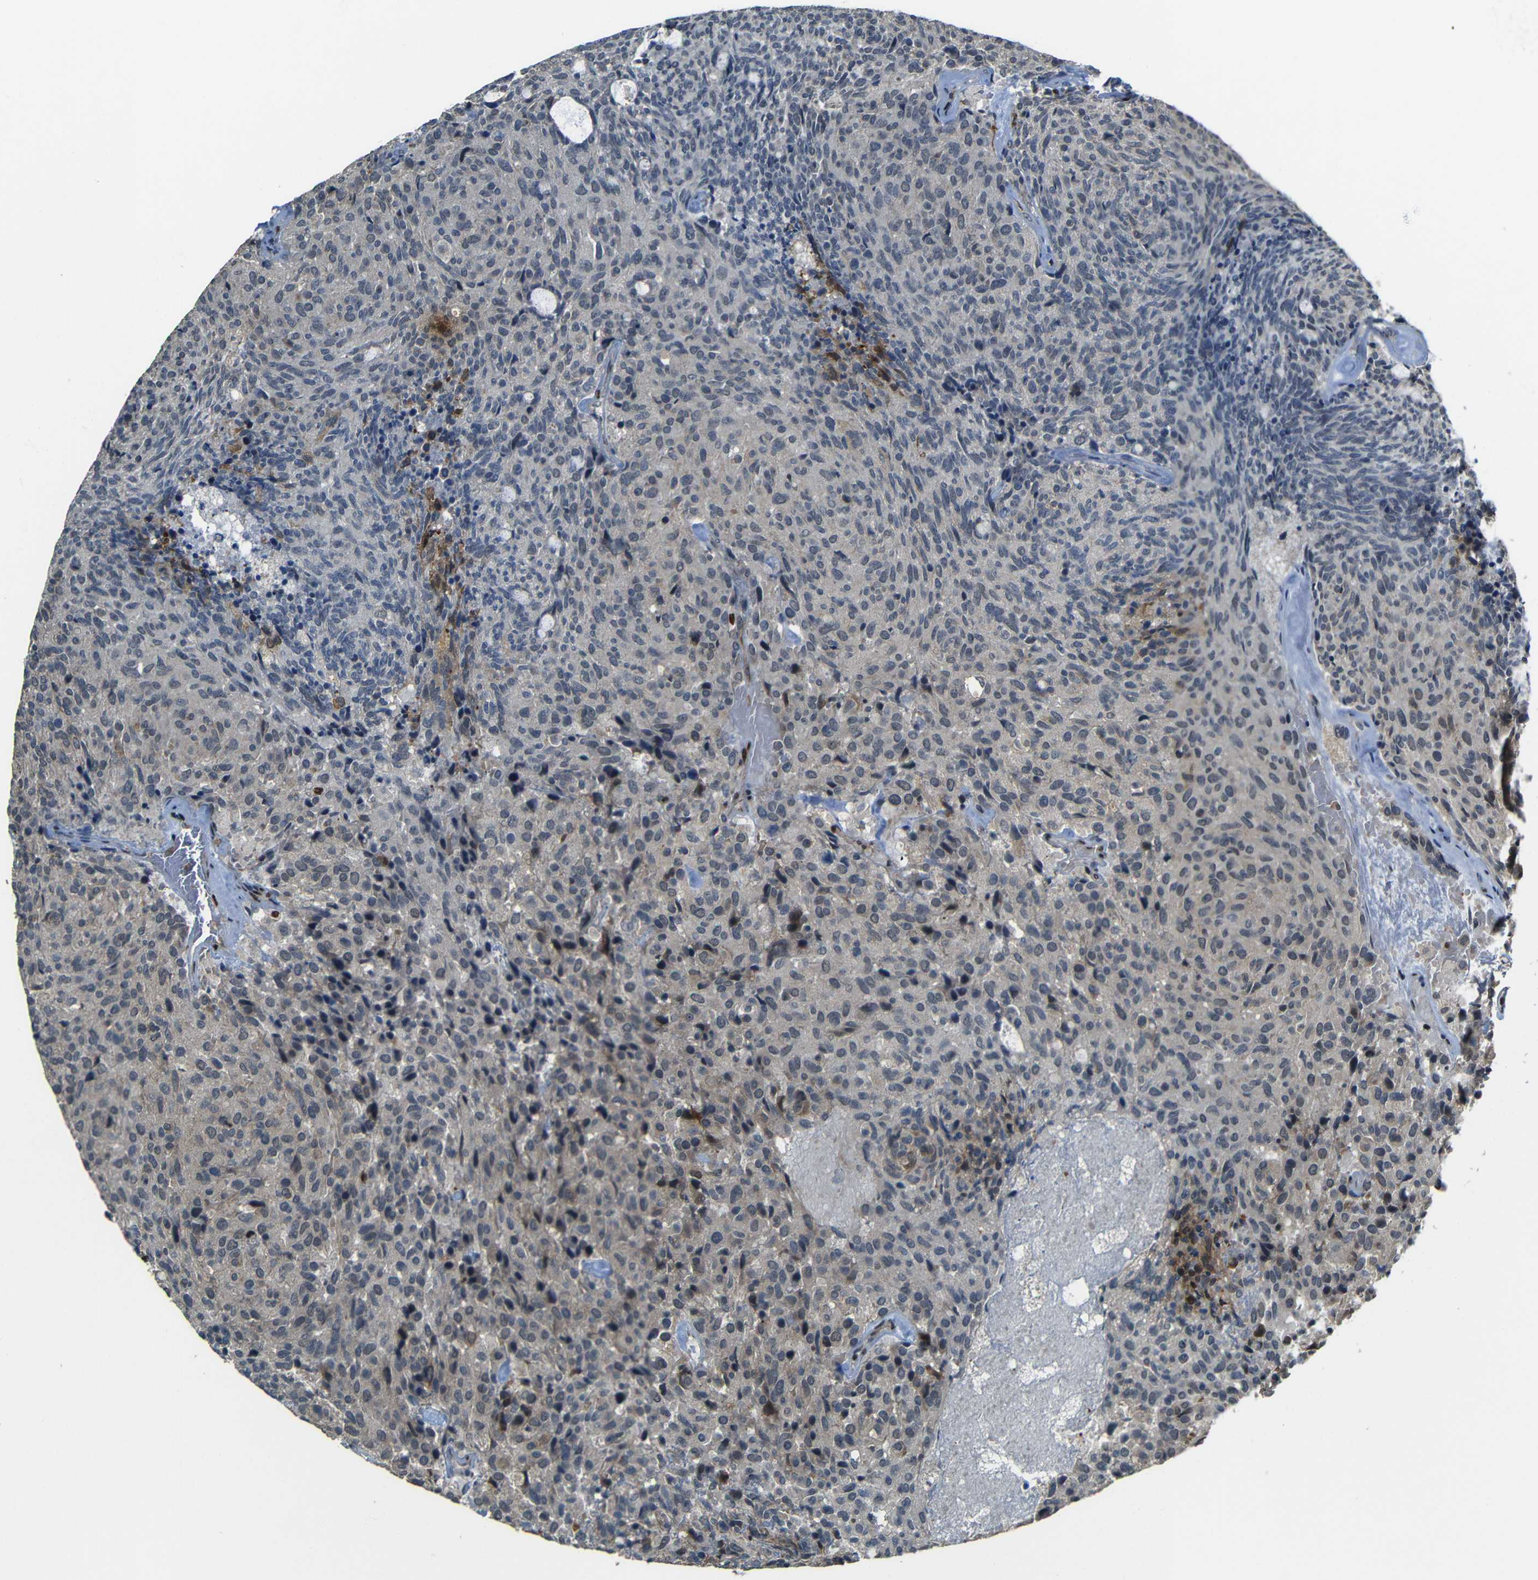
{"staining": {"intensity": "weak", "quantity": ">75%", "location": "cytoplasmic/membranous"}, "tissue": "carcinoid", "cell_type": "Tumor cells", "image_type": "cancer", "snomed": [{"axis": "morphology", "description": "Carcinoid, malignant, NOS"}, {"axis": "topography", "description": "Pancreas"}], "caption": "IHC of human carcinoid shows low levels of weak cytoplasmic/membranous positivity in approximately >75% of tumor cells.", "gene": "TCF7L2", "patient": {"sex": "female", "age": 54}}